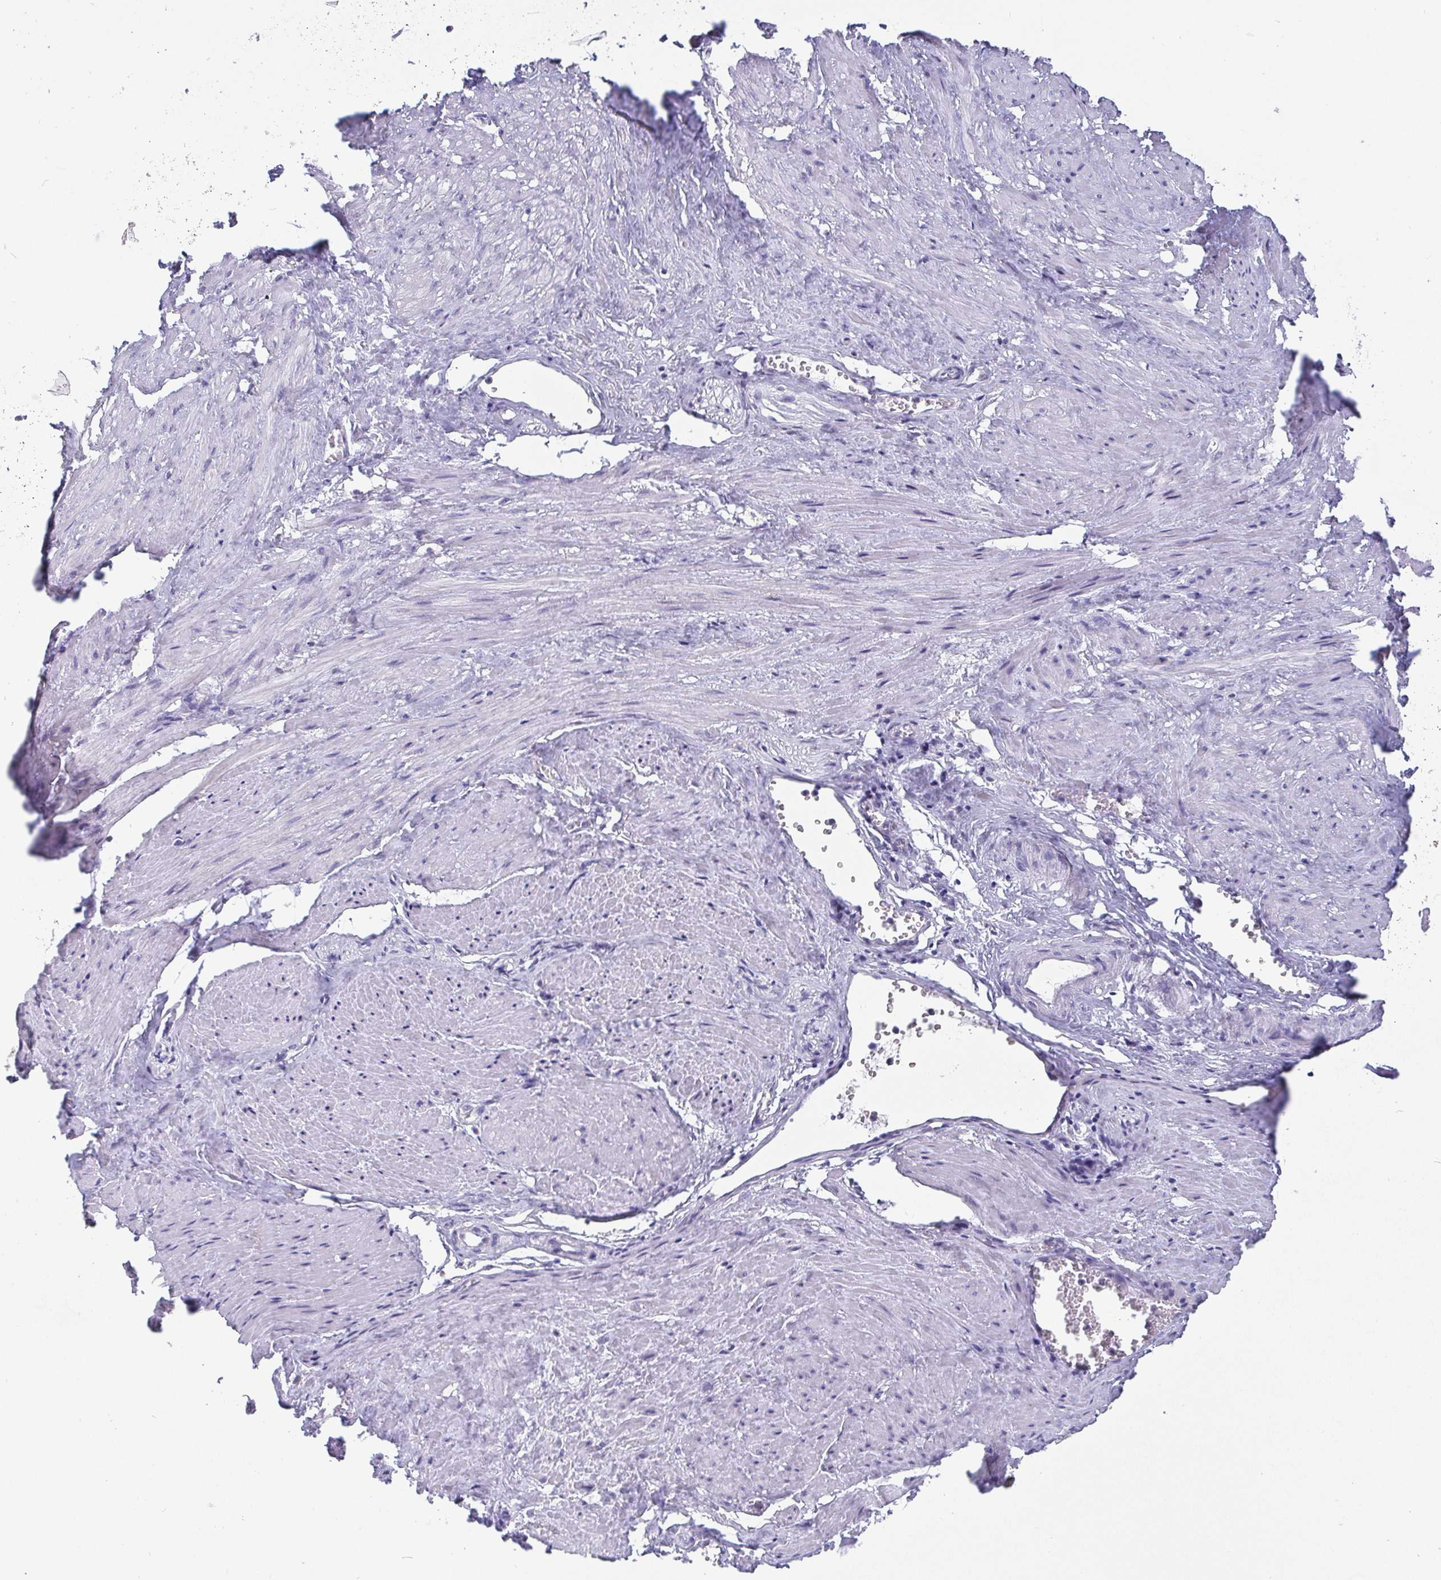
{"staining": {"intensity": "negative", "quantity": "none", "location": "none"}, "tissue": "adipose tissue", "cell_type": "Adipocytes", "image_type": "normal", "snomed": [{"axis": "morphology", "description": "Normal tissue, NOS"}, {"axis": "topography", "description": "Prostate"}, {"axis": "topography", "description": "Peripheral nerve tissue"}], "caption": "This is an IHC micrograph of normal adipose tissue. There is no staining in adipocytes.", "gene": "IDH1", "patient": {"sex": "male", "age": 55}}